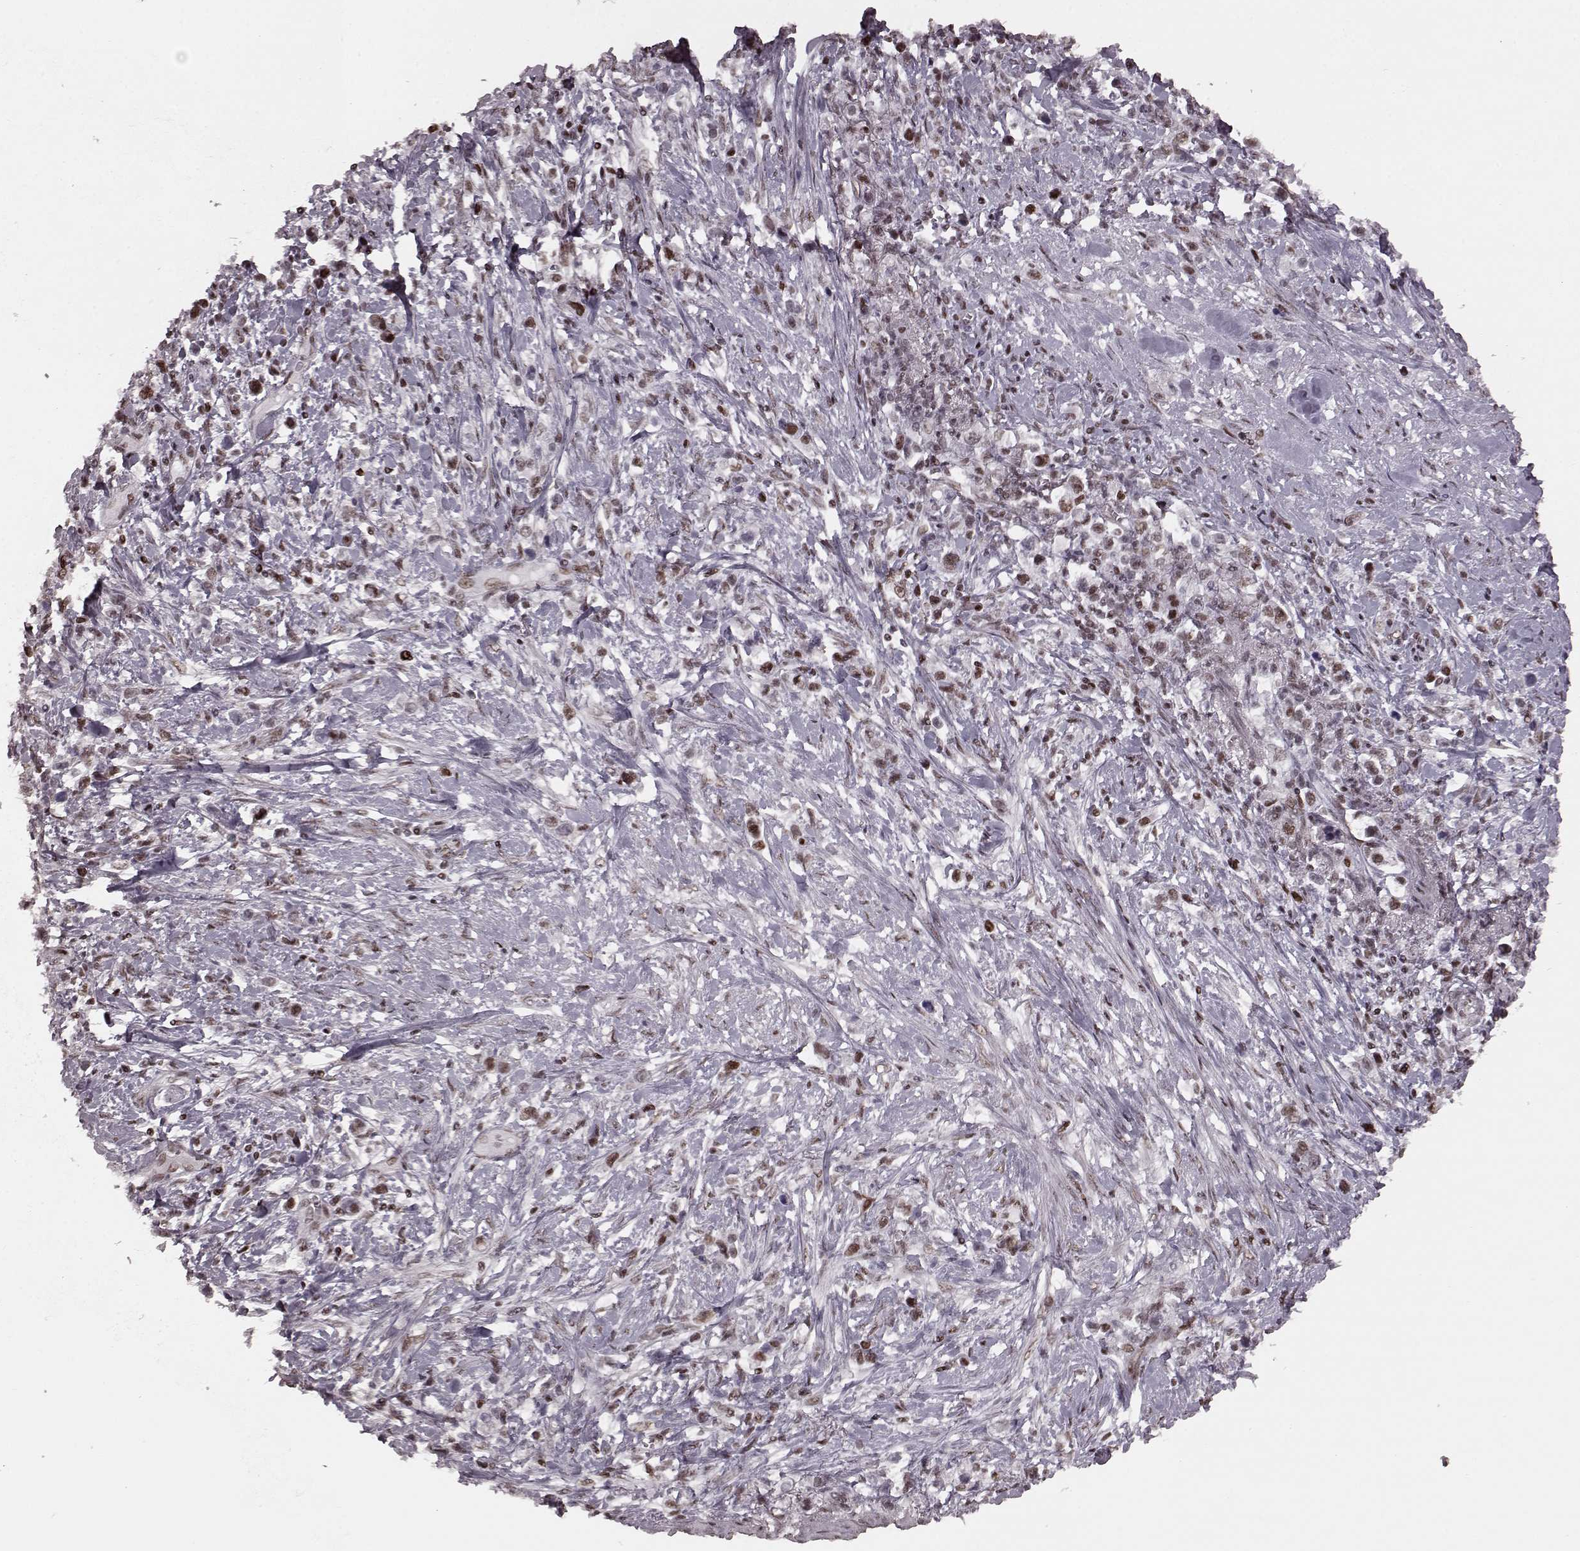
{"staining": {"intensity": "moderate", "quantity": ">75%", "location": "nuclear"}, "tissue": "stomach cancer", "cell_type": "Tumor cells", "image_type": "cancer", "snomed": [{"axis": "morphology", "description": "Adenocarcinoma, NOS"}, {"axis": "topography", "description": "Stomach"}], "caption": "Immunohistochemical staining of human stomach cancer shows medium levels of moderate nuclear protein positivity in about >75% of tumor cells. The staining was performed using DAB (3,3'-diaminobenzidine), with brown indicating positive protein expression. Nuclei are stained blue with hematoxylin.", "gene": "NR2C1", "patient": {"sex": "male", "age": 63}}